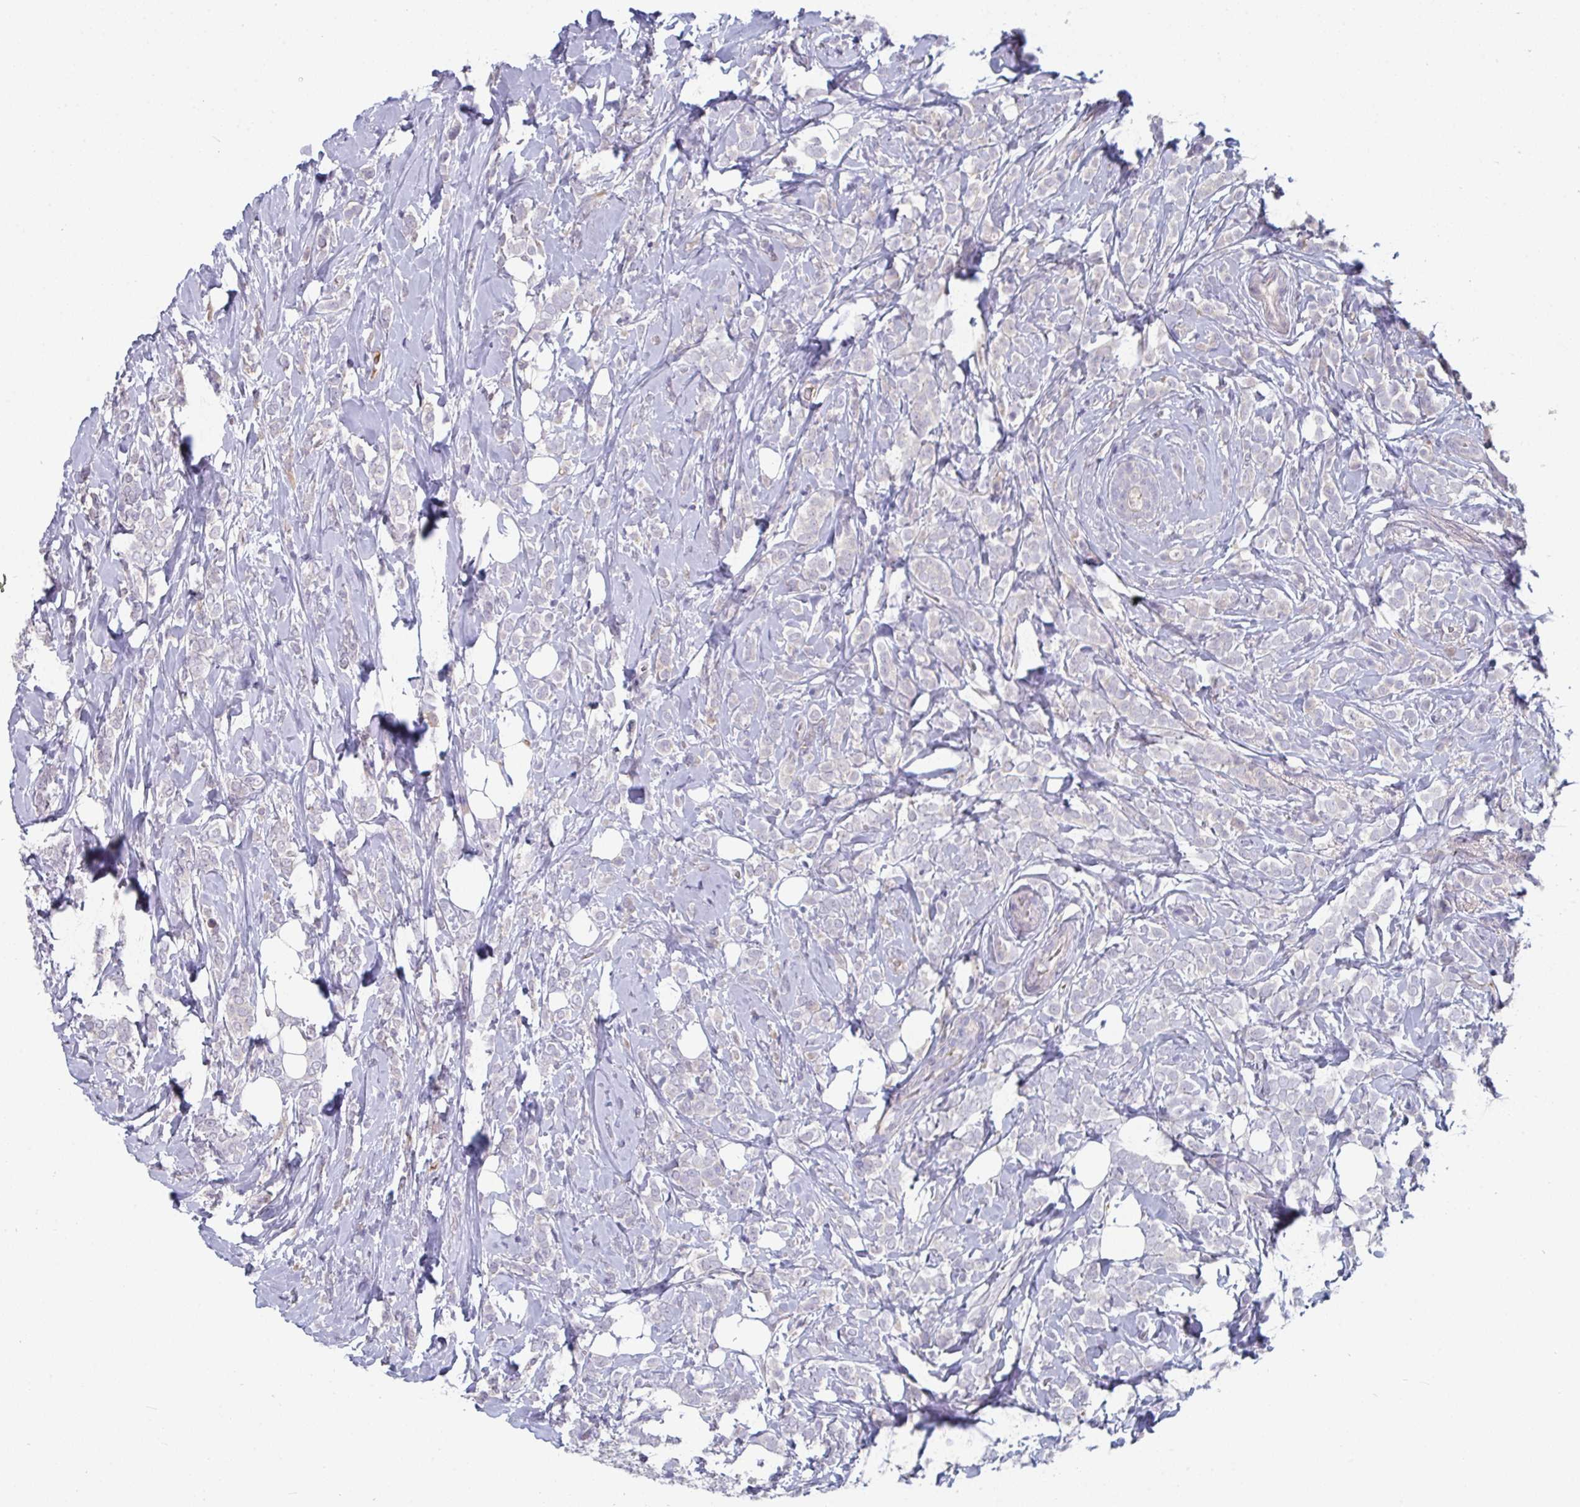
{"staining": {"intensity": "negative", "quantity": "none", "location": "none"}, "tissue": "breast cancer", "cell_type": "Tumor cells", "image_type": "cancer", "snomed": [{"axis": "morphology", "description": "Lobular carcinoma"}, {"axis": "topography", "description": "Breast"}], "caption": "Immunohistochemical staining of human lobular carcinoma (breast) demonstrates no significant staining in tumor cells.", "gene": "HGFAC", "patient": {"sex": "female", "age": 49}}